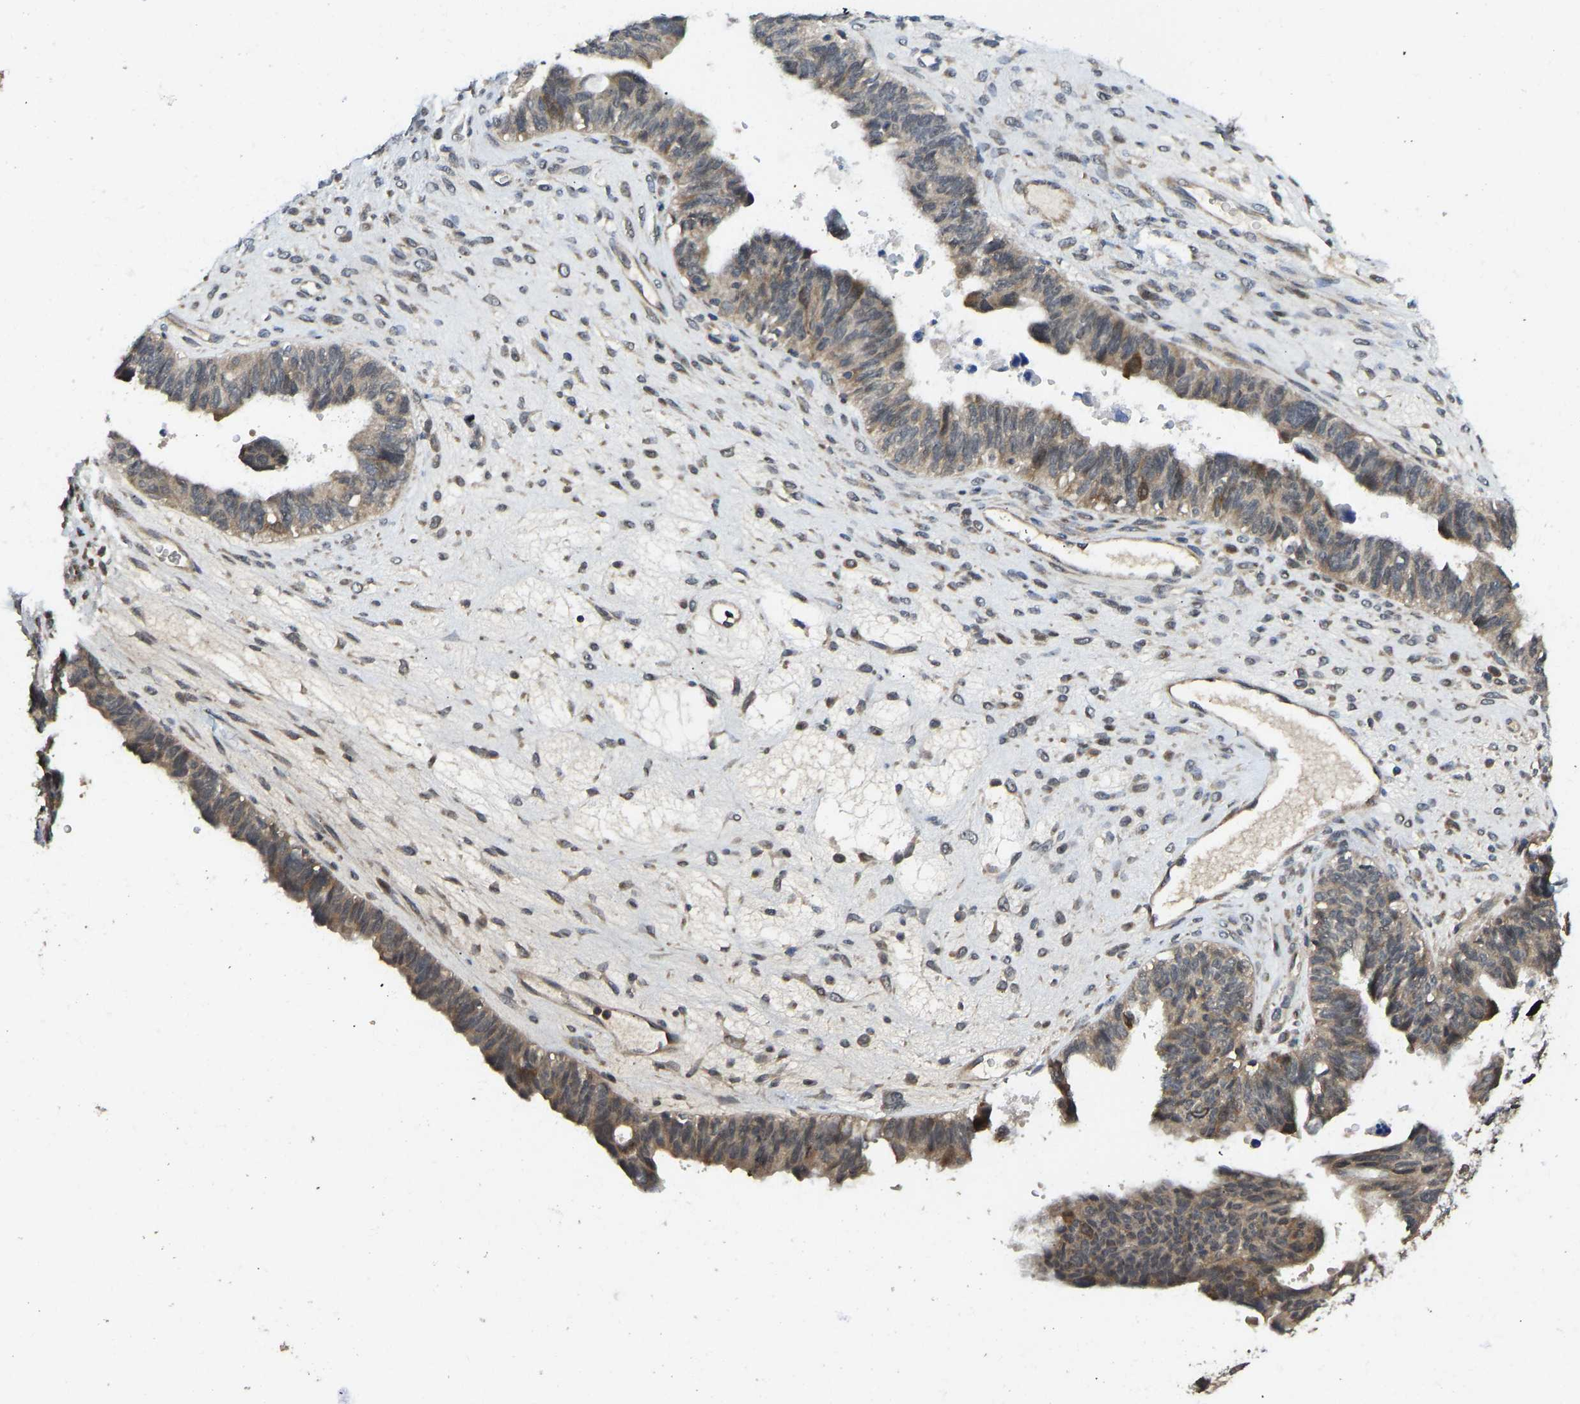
{"staining": {"intensity": "moderate", "quantity": ">75%", "location": "cytoplasmic/membranous"}, "tissue": "ovarian cancer", "cell_type": "Tumor cells", "image_type": "cancer", "snomed": [{"axis": "morphology", "description": "Cystadenocarcinoma, serous, NOS"}, {"axis": "topography", "description": "Ovary"}], "caption": "Immunohistochemical staining of ovarian serous cystadenocarcinoma shows medium levels of moderate cytoplasmic/membranous staining in approximately >75% of tumor cells.", "gene": "NDRG3", "patient": {"sex": "female", "age": 79}}